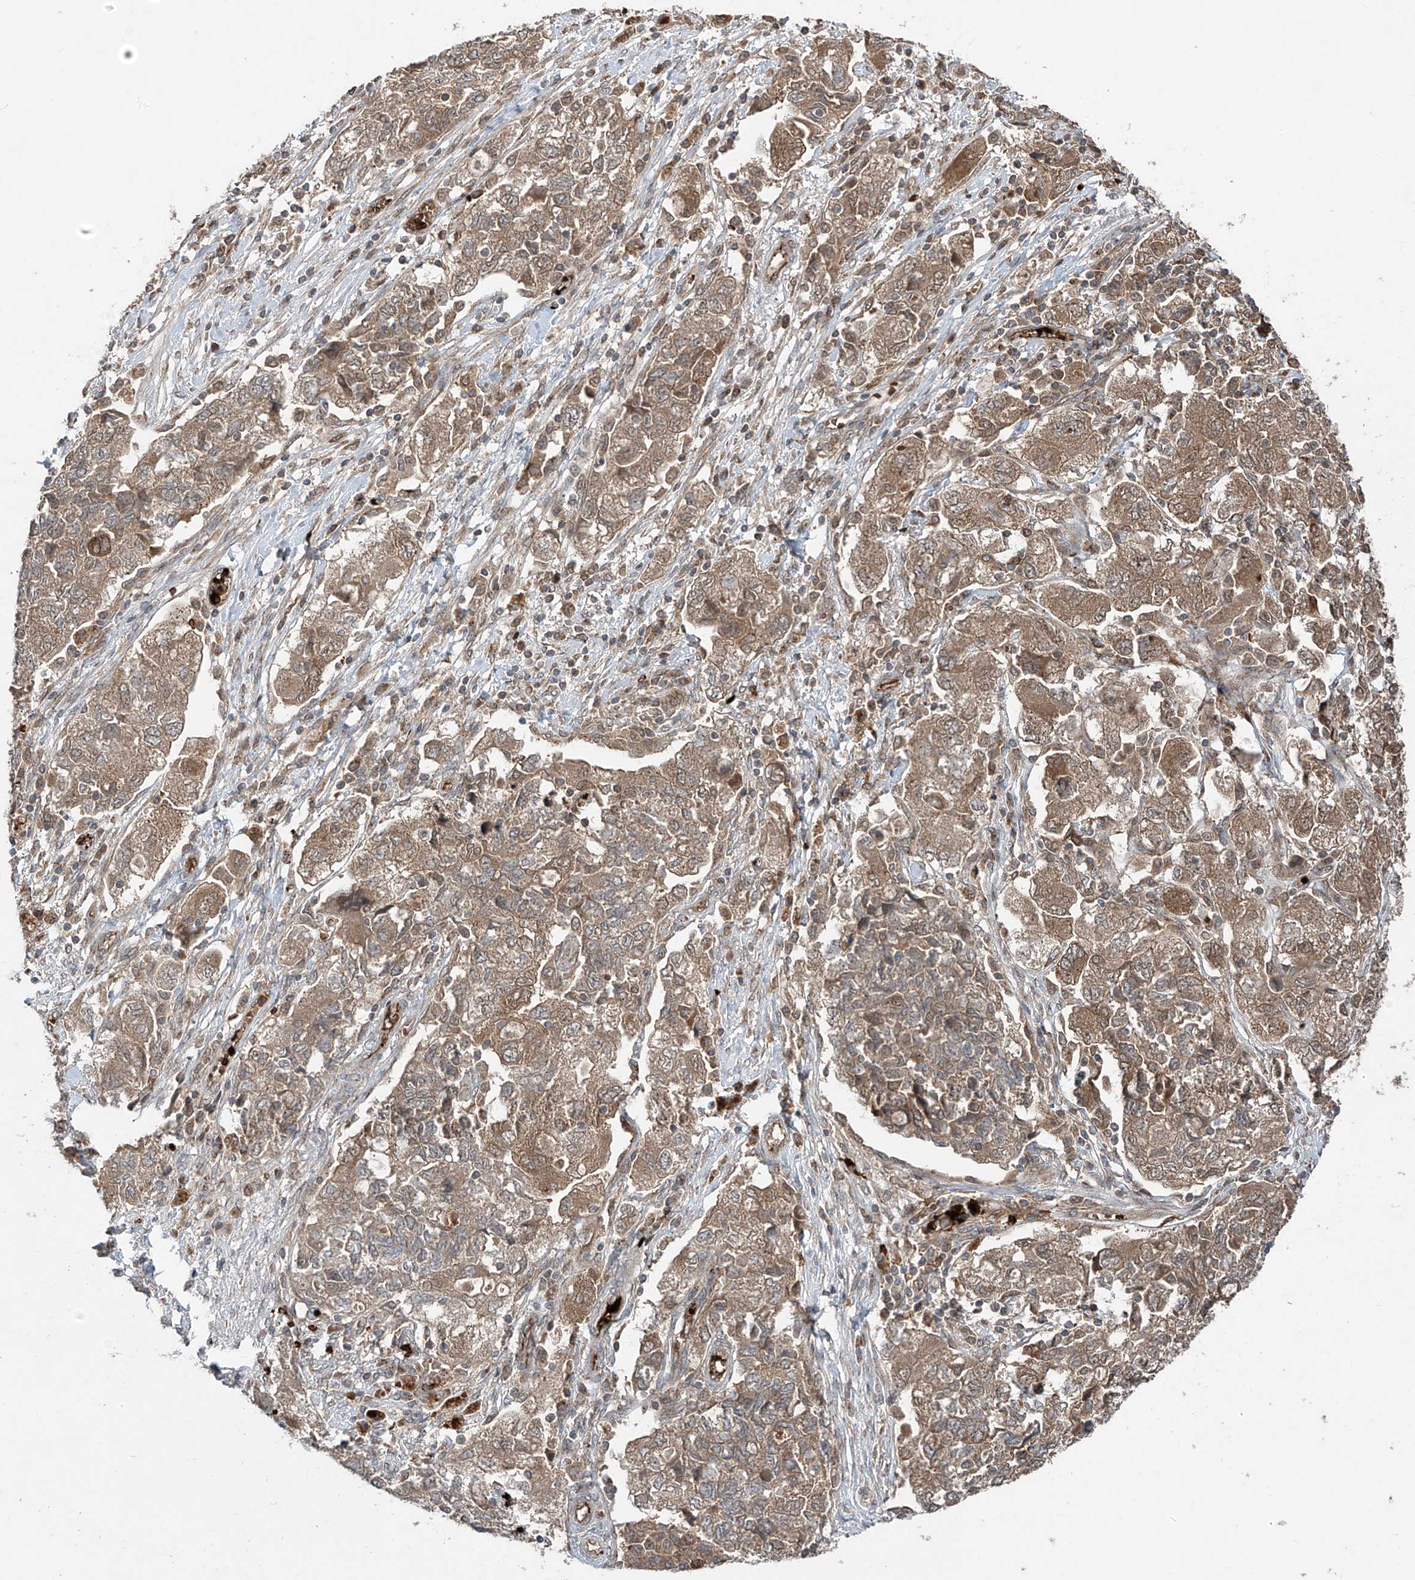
{"staining": {"intensity": "weak", "quantity": ">75%", "location": "cytoplasmic/membranous"}, "tissue": "ovarian cancer", "cell_type": "Tumor cells", "image_type": "cancer", "snomed": [{"axis": "morphology", "description": "Carcinoma, NOS"}, {"axis": "morphology", "description": "Cystadenocarcinoma, serous, NOS"}, {"axis": "topography", "description": "Ovary"}], "caption": "Tumor cells show low levels of weak cytoplasmic/membranous positivity in approximately >75% of cells in ovarian cancer.", "gene": "ZDHHC9", "patient": {"sex": "female", "age": 69}}